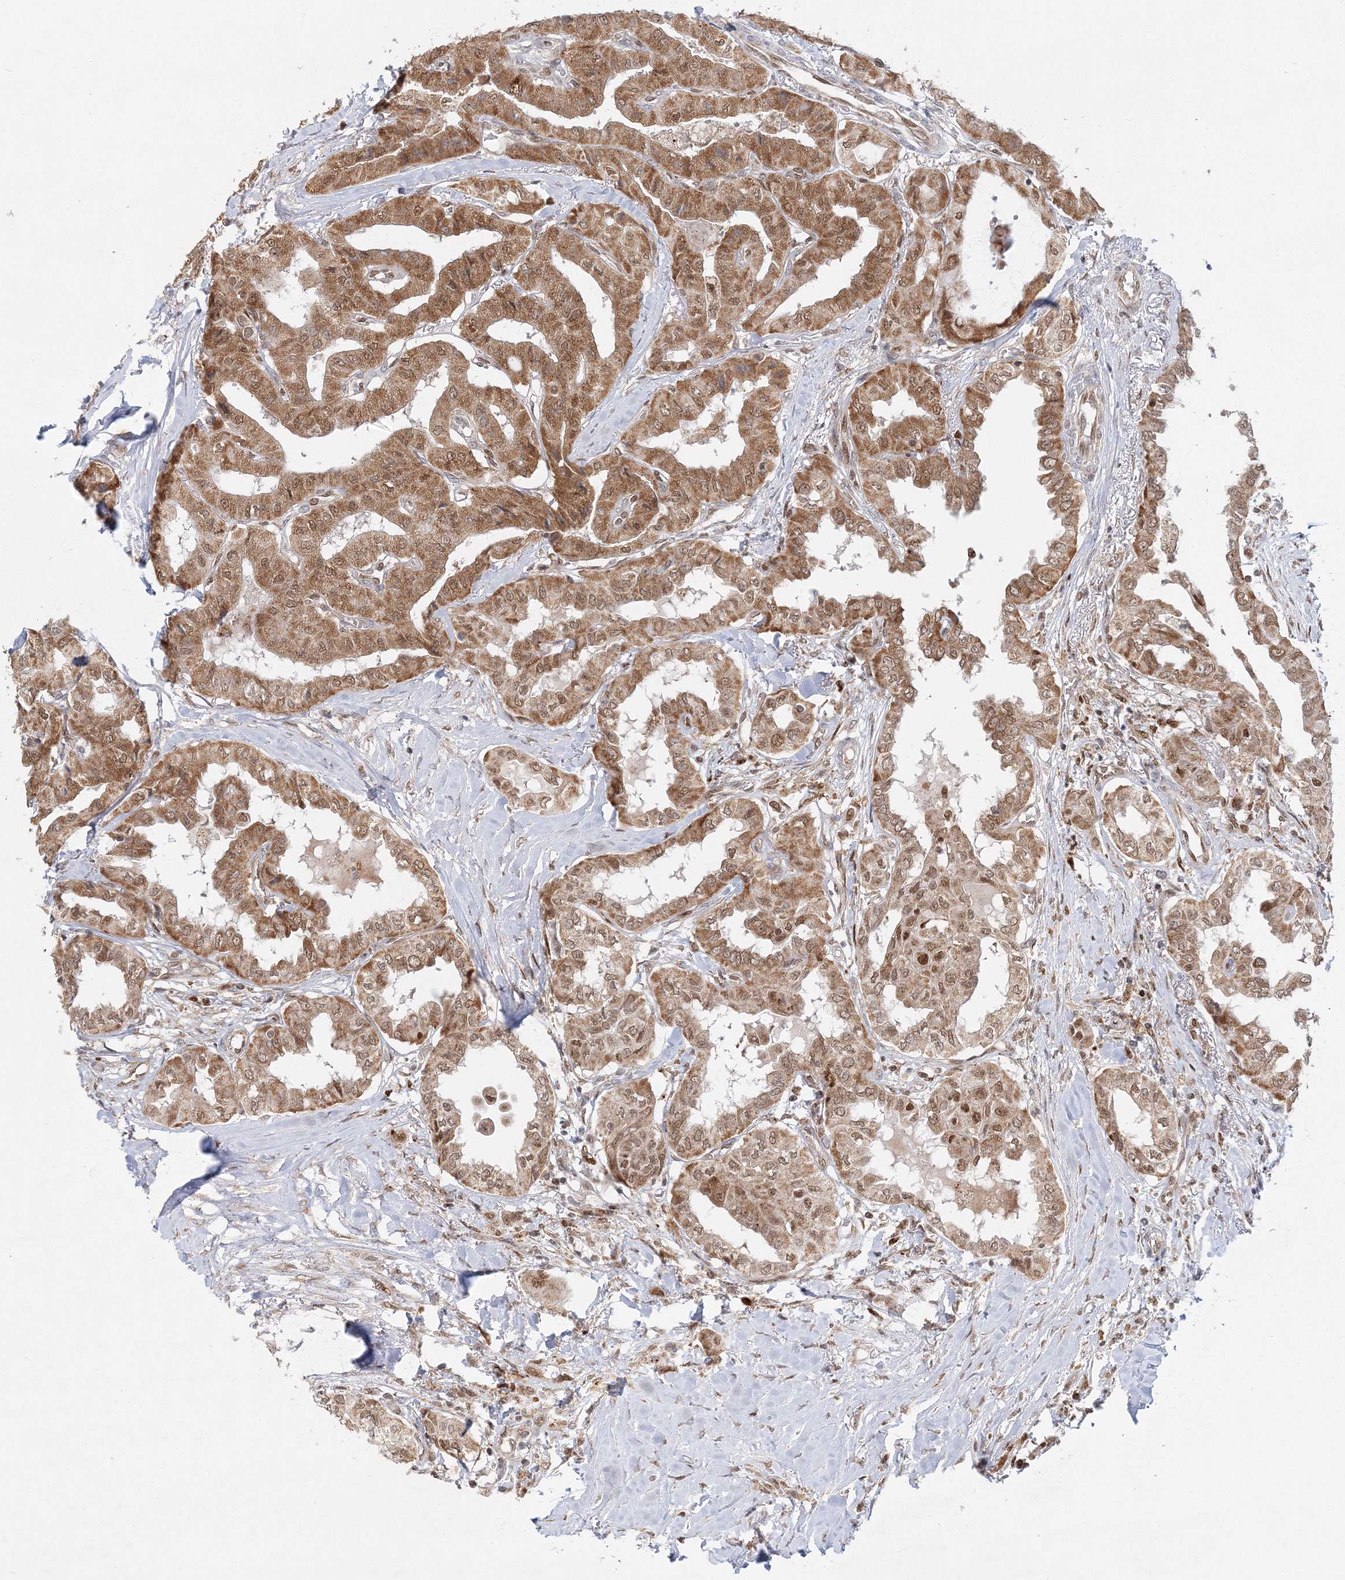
{"staining": {"intensity": "moderate", "quantity": ">75%", "location": "cytoplasmic/membranous,nuclear"}, "tissue": "thyroid cancer", "cell_type": "Tumor cells", "image_type": "cancer", "snomed": [{"axis": "morphology", "description": "Papillary adenocarcinoma, NOS"}, {"axis": "topography", "description": "Thyroid gland"}], "caption": "Thyroid cancer (papillary adenocarcinoma) was stained to show a protein in brown. There is medium levels of moderate cytoplasmic/membranous and nuclear positivity in about >75% of tumor cells.", "gene": "RAB11FIP2", "patient": {"sex": "female", "age": 59}}